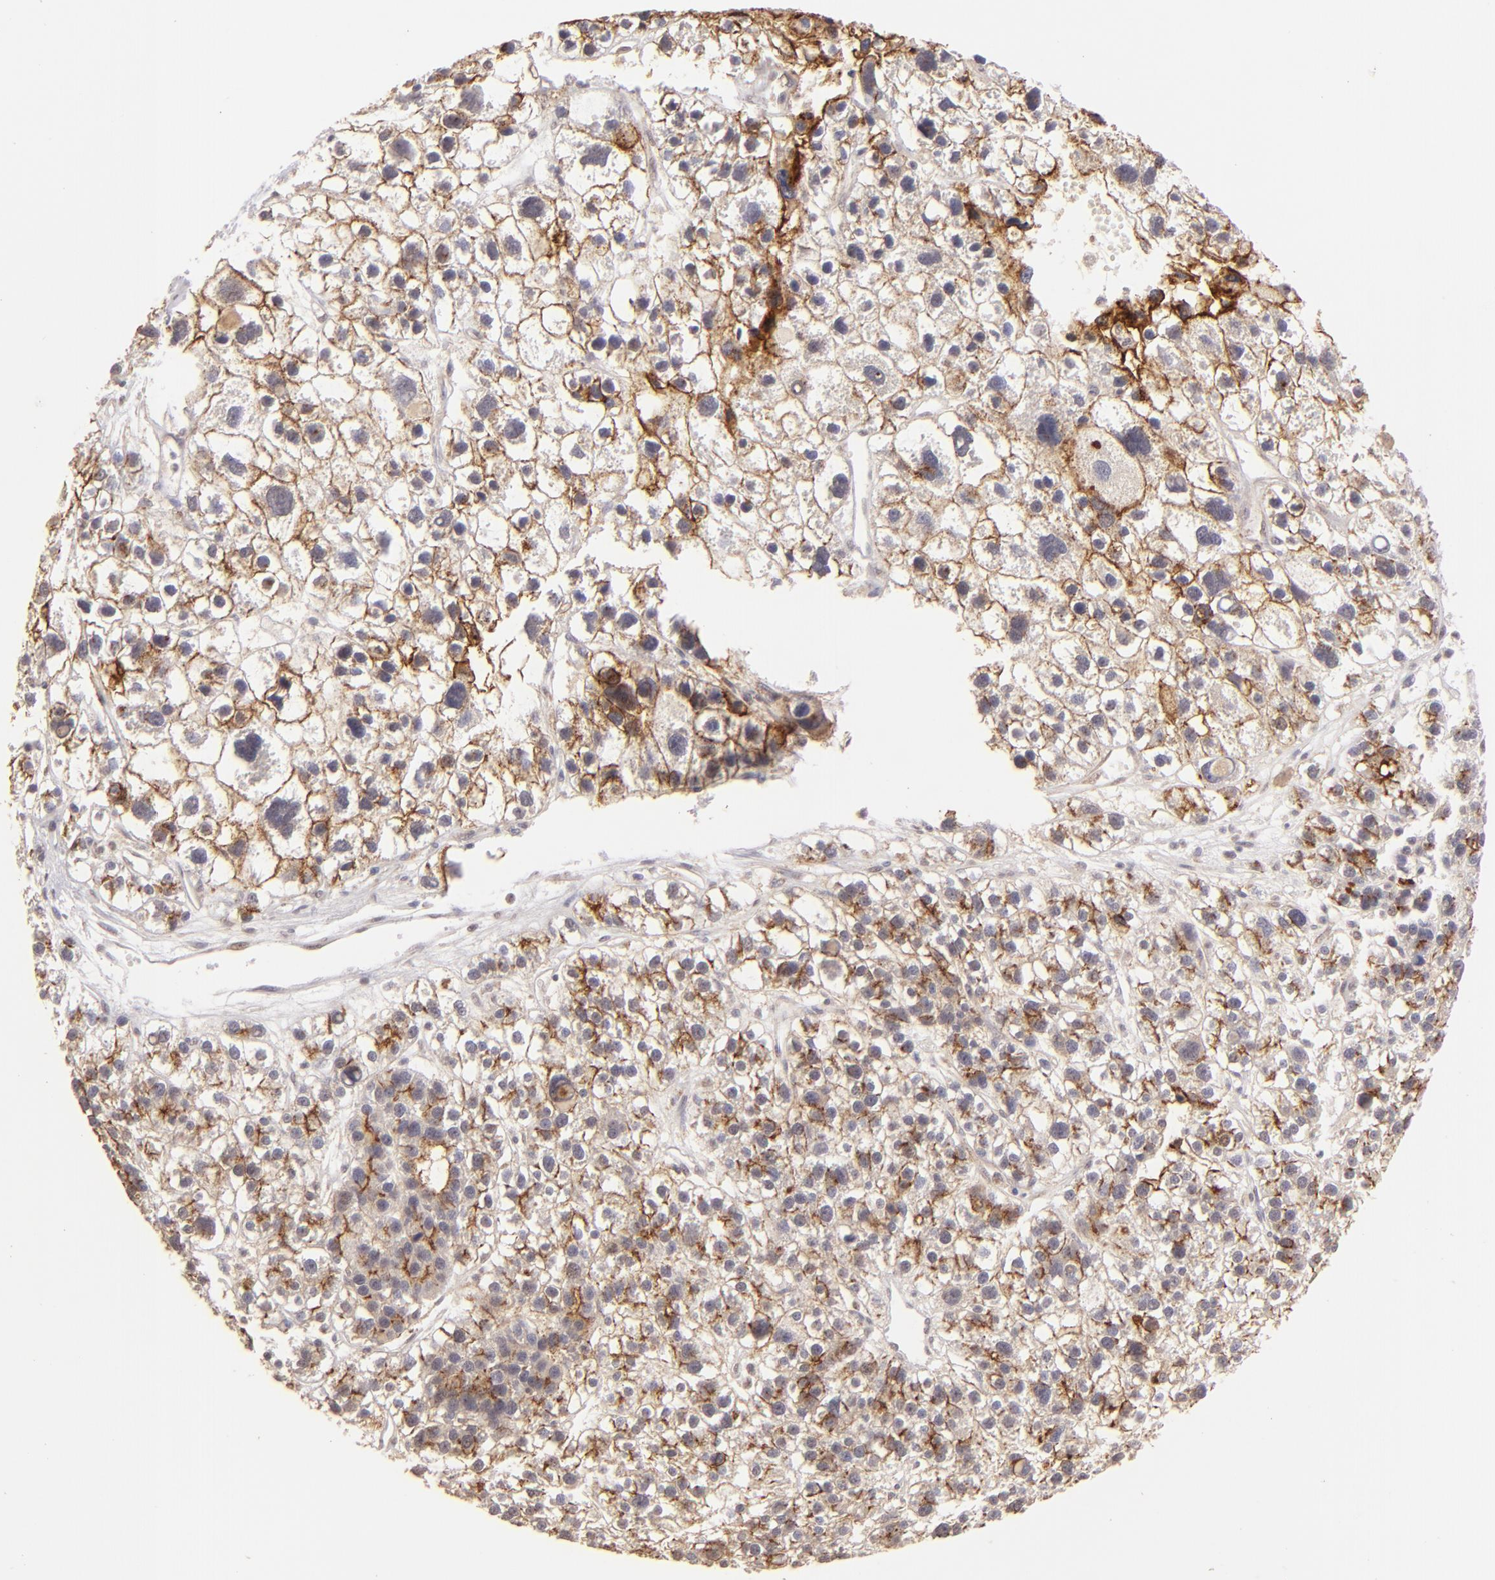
{"staining": {"intensity": "weak", "quantity": ">75%", "location": "cytoplasmic/membranous"}, "tissue": "liver cancer", "cell_type": "Tumor cells", "image_type": "cancer", "snomed": [{"axis": "morphology", "description": "Carcinoma, Hepatocellular, NOS"}, {"axis": "topography", "description": "Liver"}], "caption": "Hepatocellular carcinoma (liver) stained with a brown dye shows weak cytoplasmic/membranous positive staining in about >75% of tumor cells.", "gene": "CLDN1", "patient": {"sex": "female", "age": 85}}